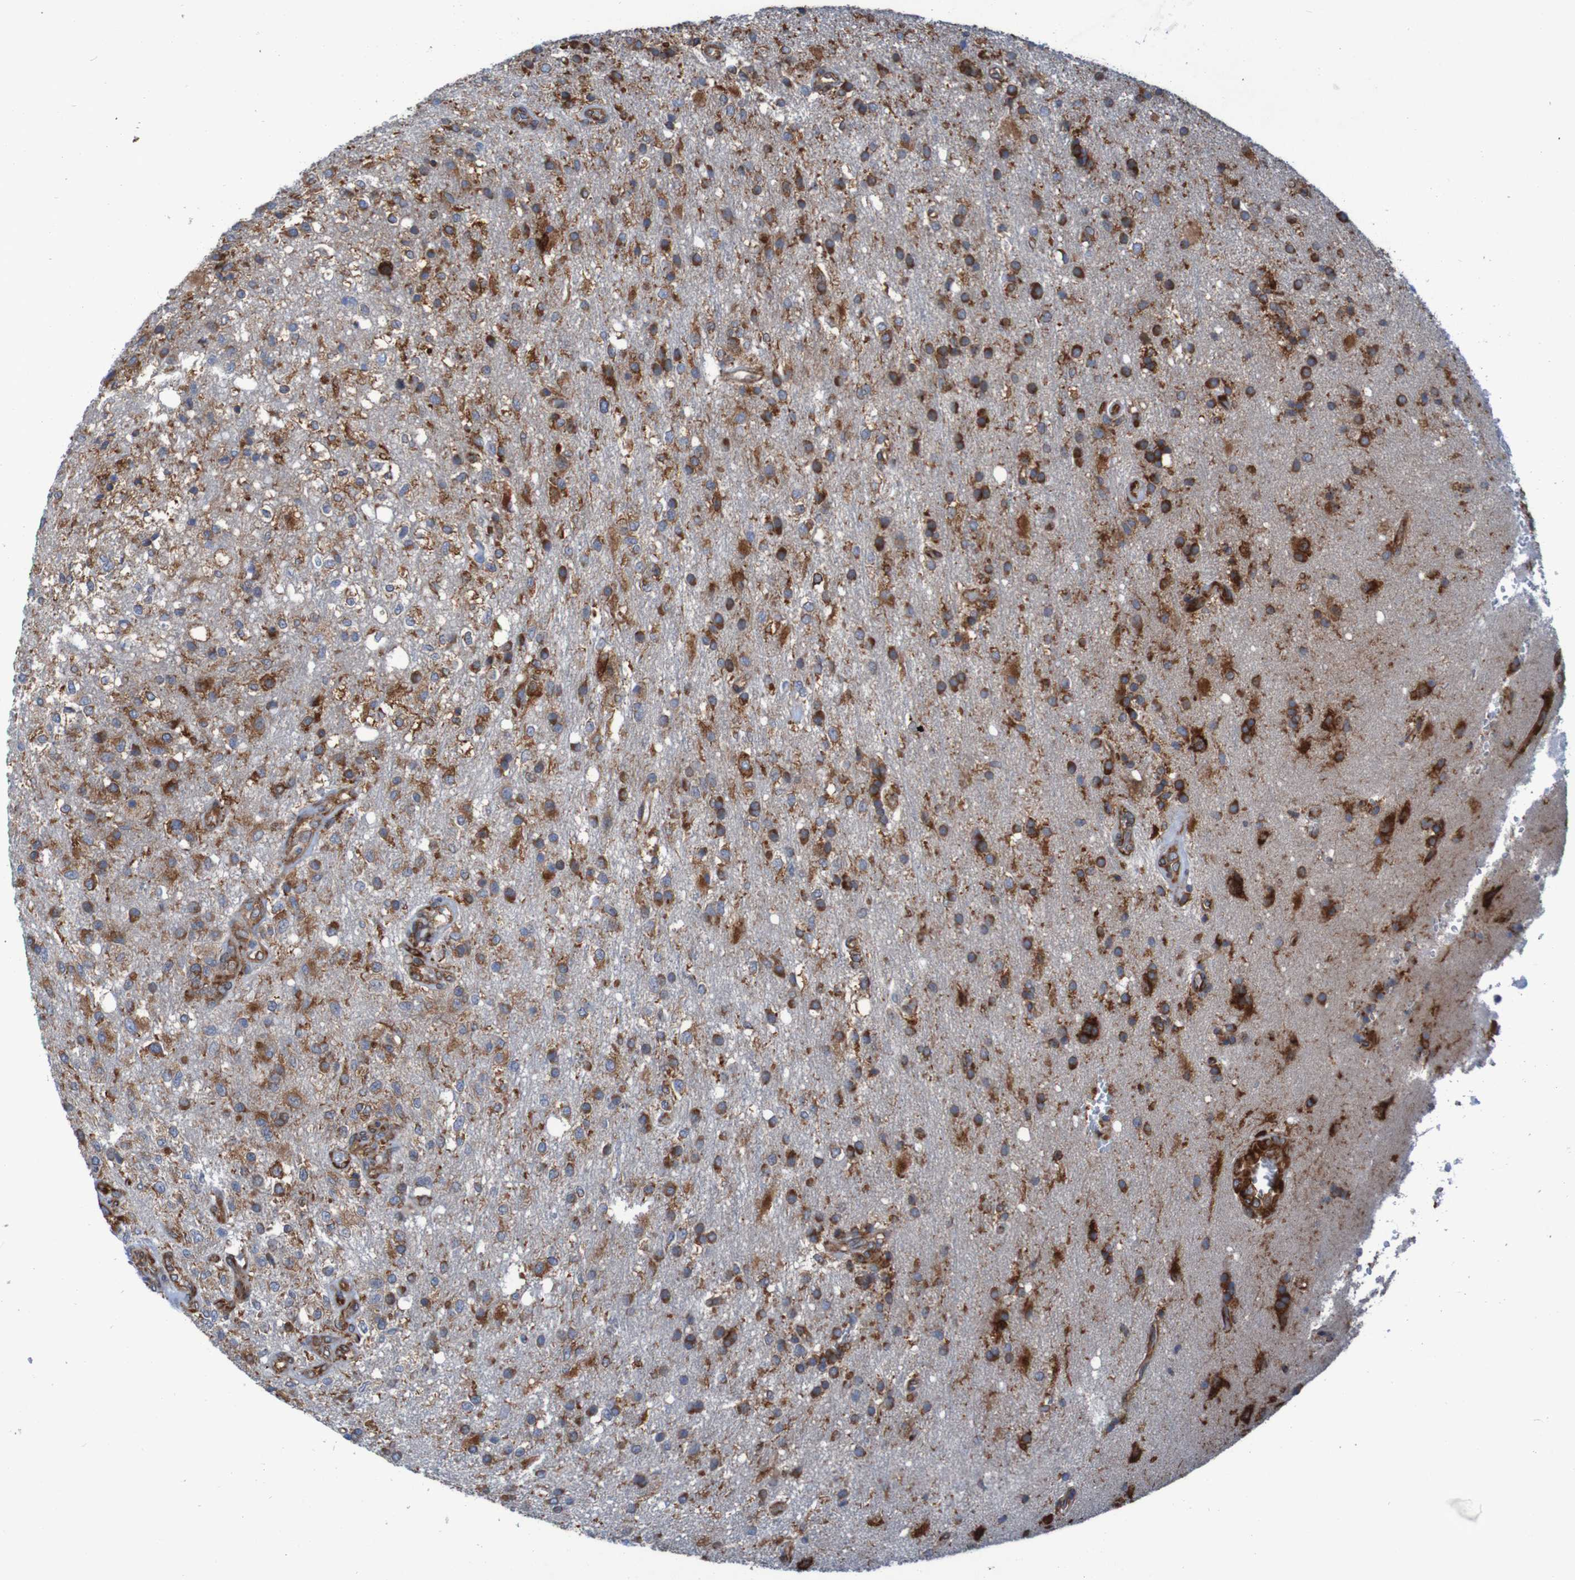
{"staining": {"intensity": "moderate", "quantity": ">75%", "location": "cytoplasmic/membranous"}, "tissue": "glioma", "cell_type": "Tumor cells", "image_type": "cancer", "snomed": [{"axis": "morphology", "description": "Normal tissue, NOS"}, {"axis": "morphology", "description": "Glioma, malignant, High grade"}, {"axis": "topography", "description": "Cerebral cortex"}], "caption": "DAB (3,3'-diaminobenzidine) immunohistochemical staining of human glioma exhibits moderate cytoplasmic/membranous protein staining in approximately >75% of tumor cells.", "gene": "RPL10", "patient": {"sex": "male", "age": 77}}